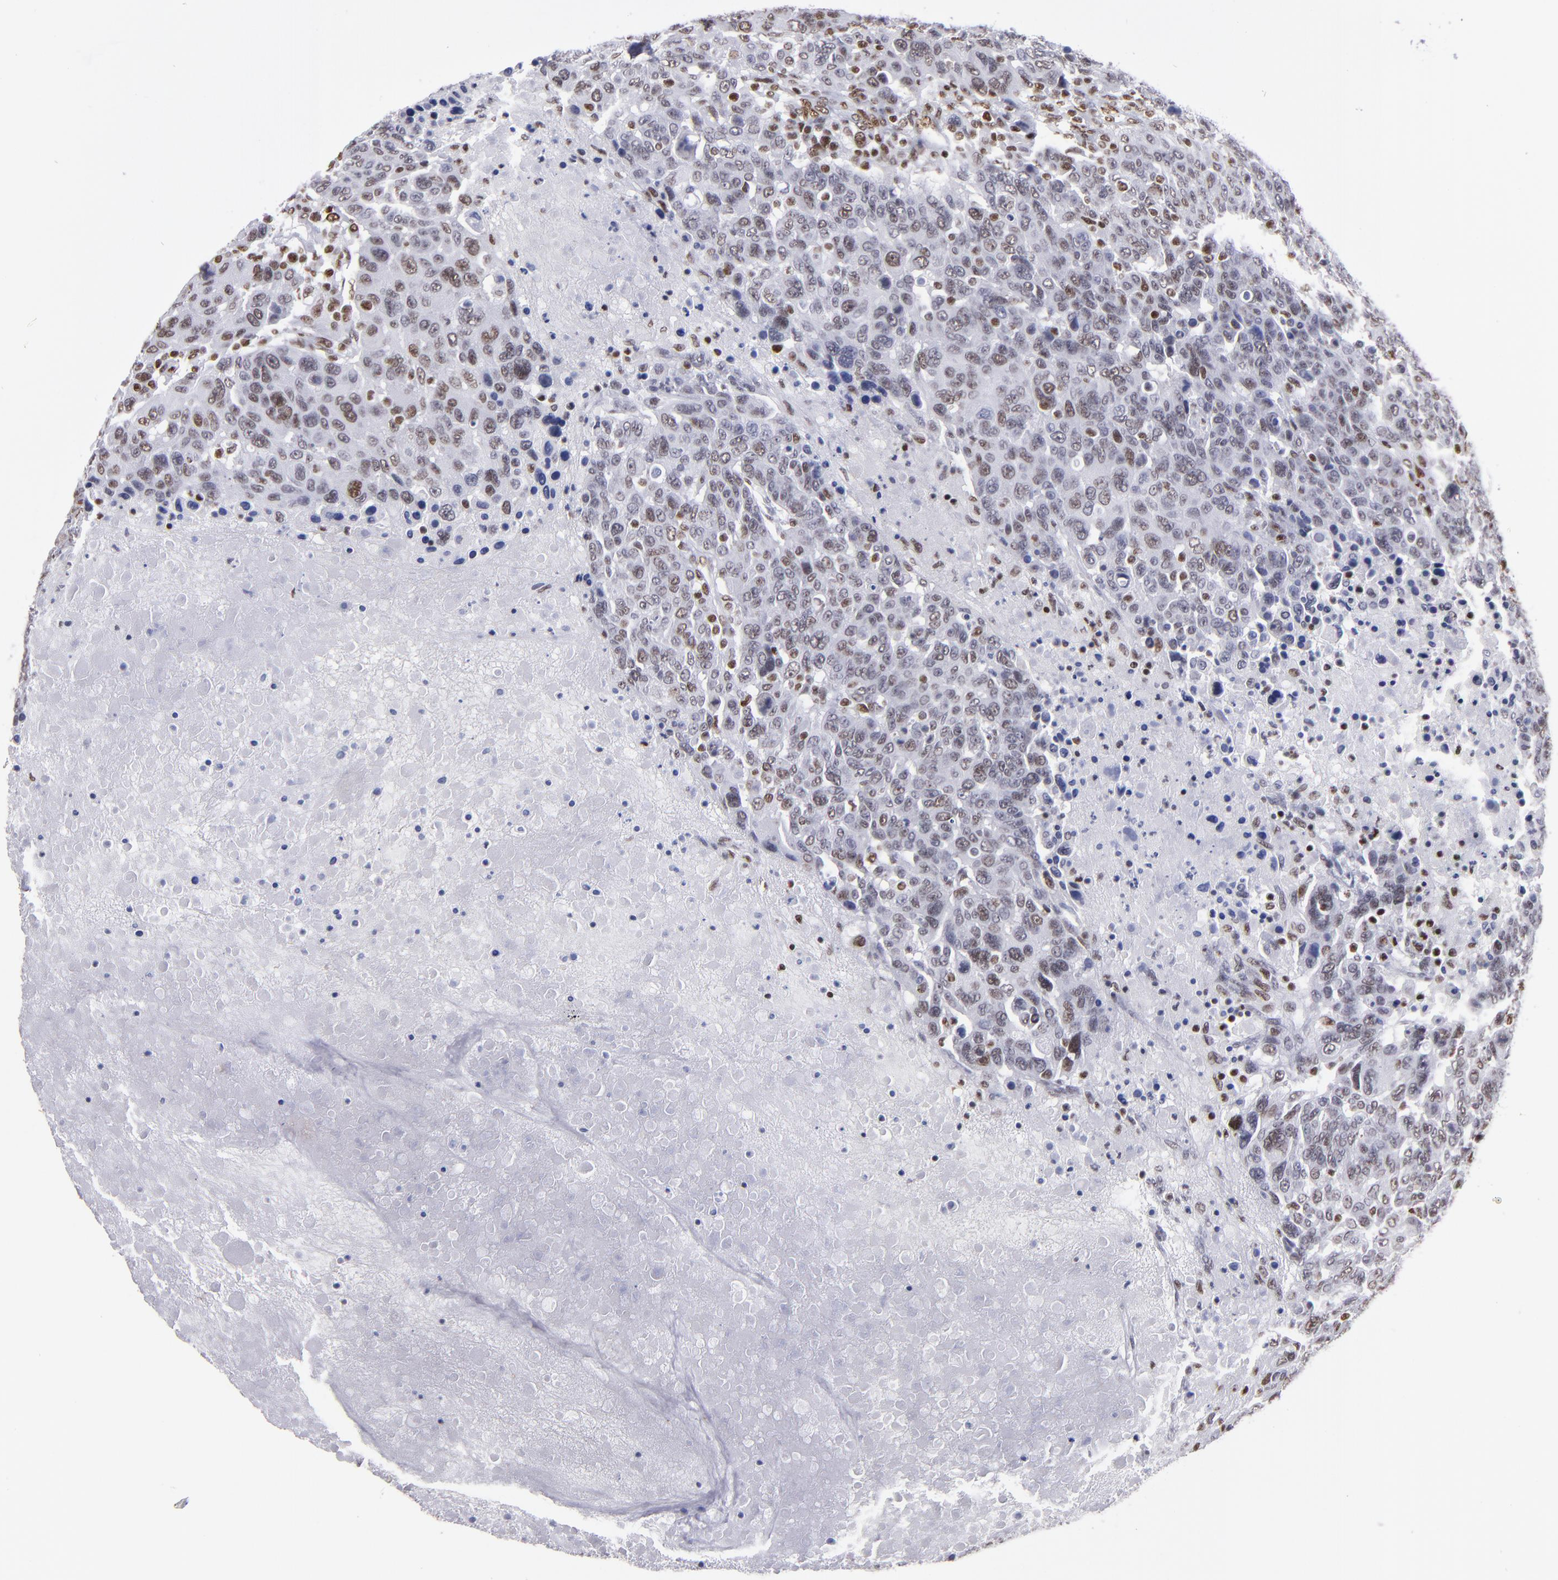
{"staining": {"intensity": "moderate", "quantity": "25%-75%", "location": "nuclear"}, "tissue": "breast cancer", "cell_type": "Tumor cells", "image_type": "cancer", "snomed": [{"axis": "morphology", "description": "Duct carcinoma"}, {"axis": "topography", "description": "Breast"}], "caption": "Tumor cells reveal medium levels of moderate nuclear expression in approximately 25%-75% of cells in human breast infiltrating ductal carcinoma. (Stains: DAB (3,3'-diaminobenzidine) in brown, nuclei in blue, Microscopy: brightfield microscopy at high magnification).", "gene": "TERF2", "patient": {"sex": "female", "age": 37}}